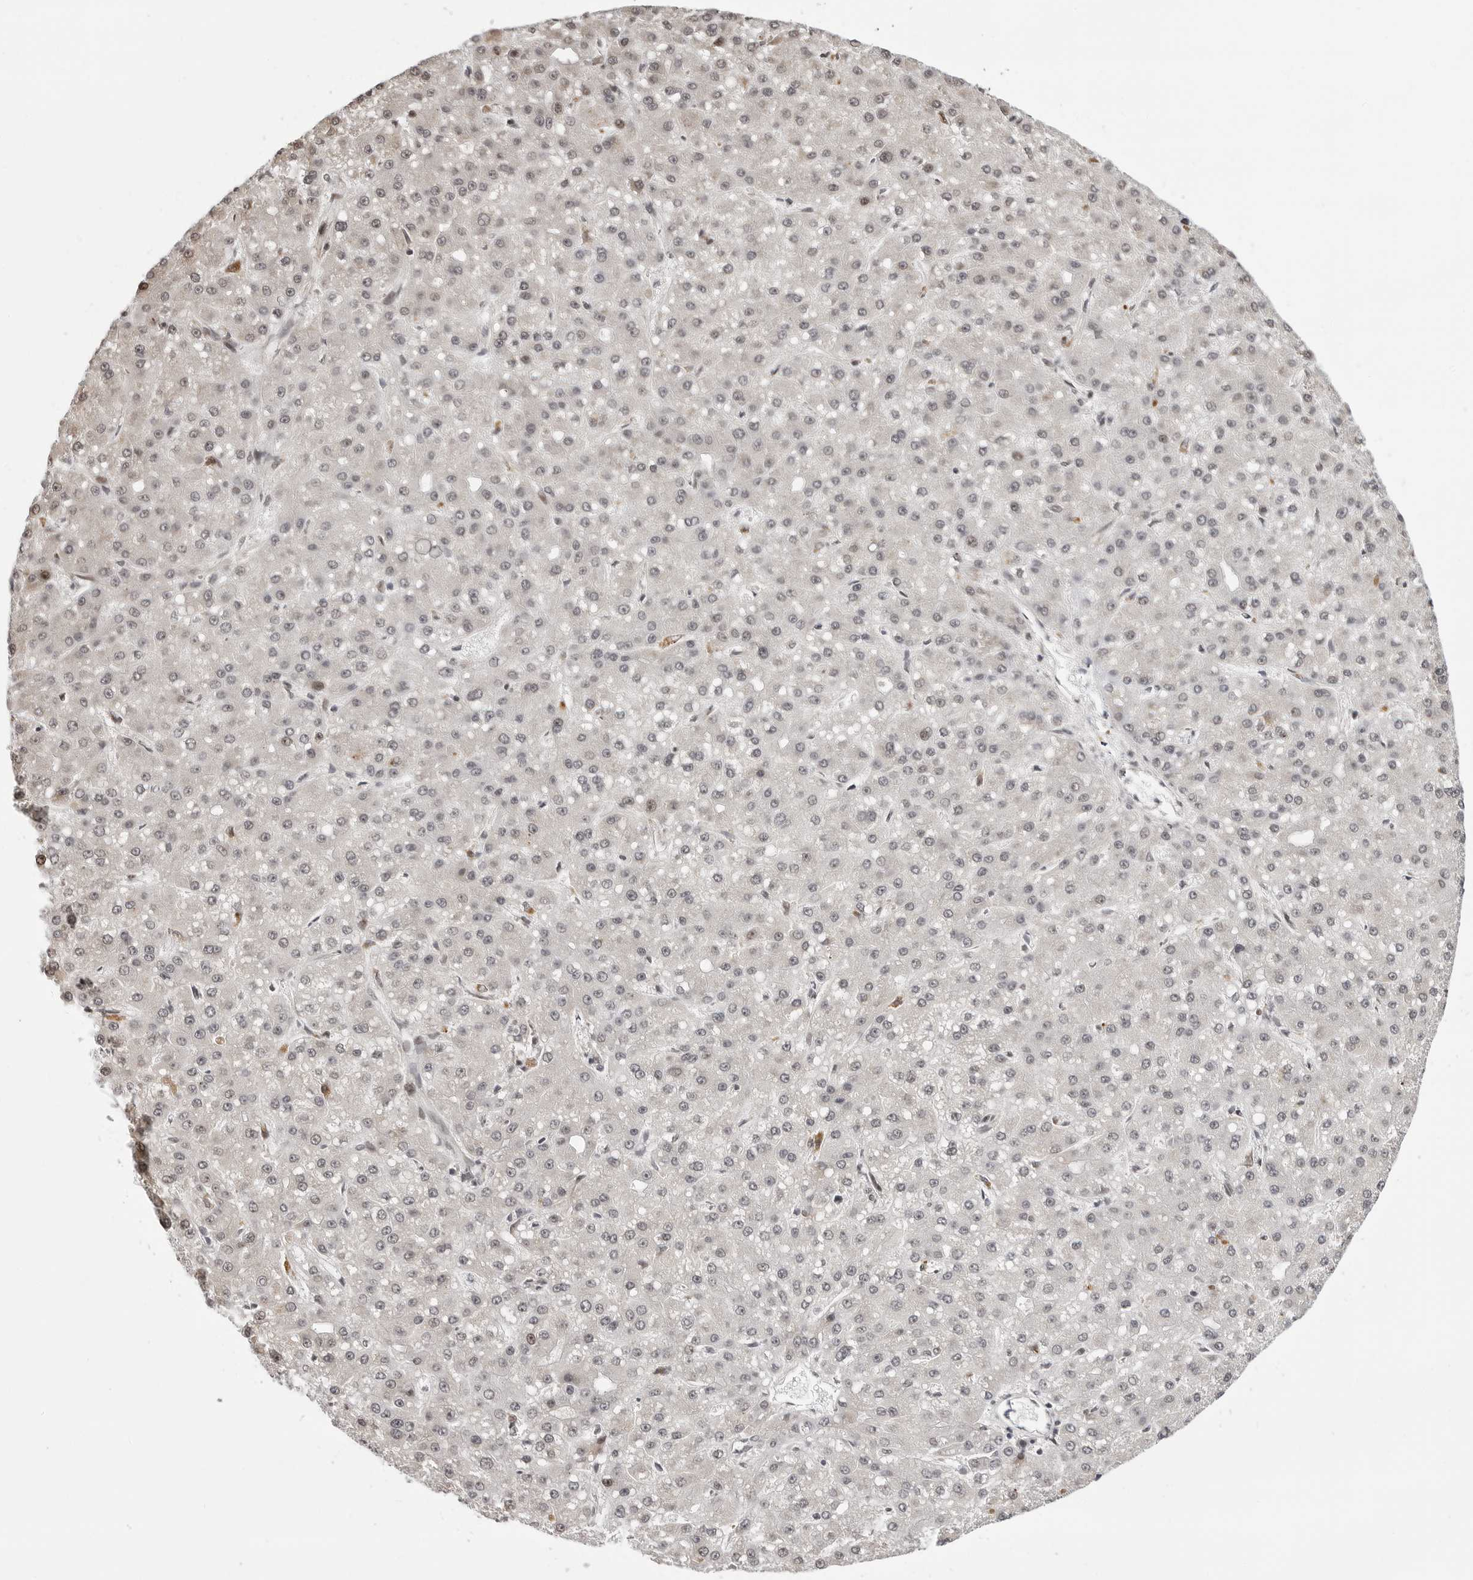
{"staining": {"intensity": "weak", "quantity": "<25%", "location": "nuclear"}, "tissue": "liver cancer", "cell_type": "Tumor cells", "image_type": "cancer", "snomed": [{"axis": "morphology", "description": "Carcinoma, Hepatocellular, NOS"}, {"axis": "topography", "description": "Liver"}], "caption": "Immunohistochemistry photomicrograph of liver hepatocellular carcinoma stained for a protein (brown), which displays no positivity in tumor cells.", "gene": "PHF3", "patient": {"sex": "male", "age": 67}}